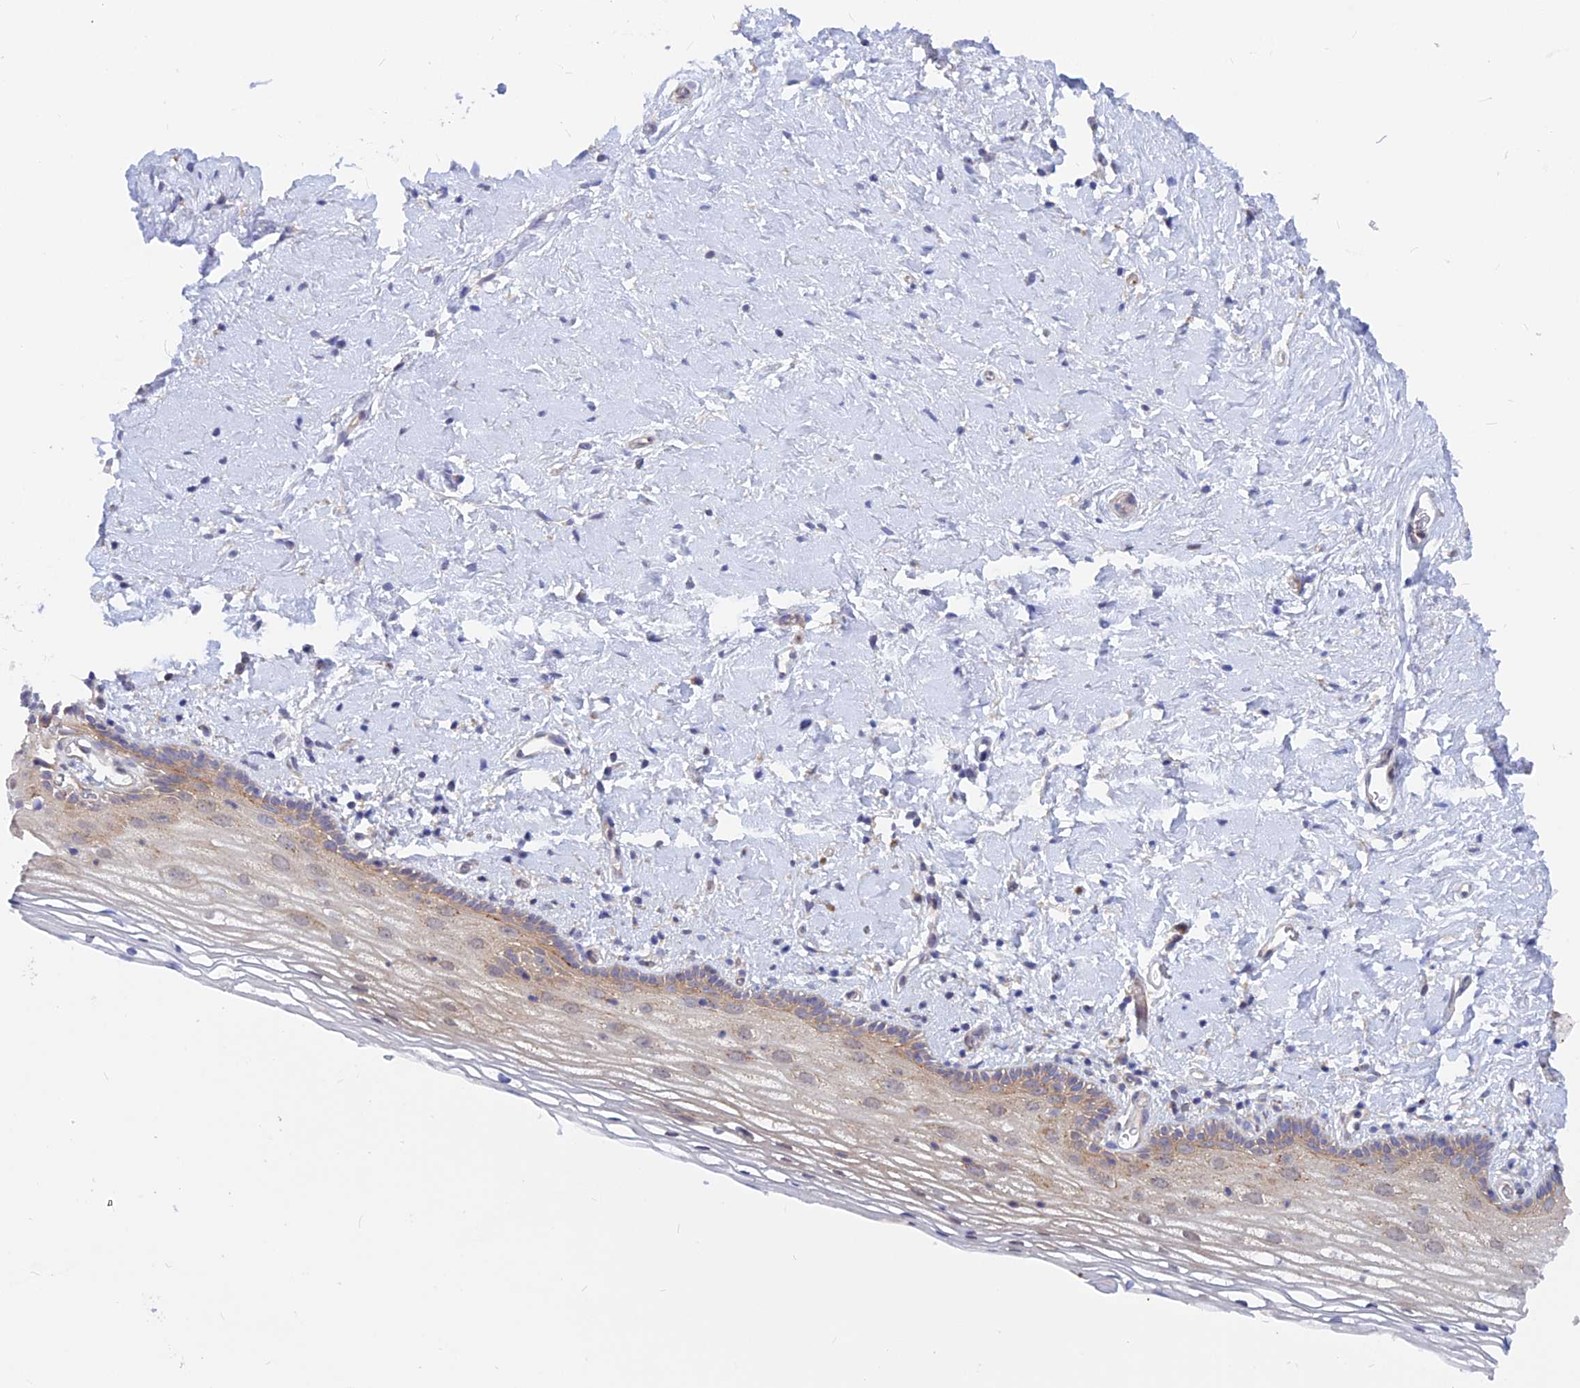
{"staining": {"intensity": "weak", "quantity": "25%-75%", "location": "cytoplasmic/membranous"}, "tissue": "vagina", "cell_type": "Squamous epithelial cells", "image_type": "normal", "snomed": [{"axis": "morphology", "description": "Normal tissue, NOS"}, {"axis": "morphology", "description": "Adenocarcinoma, NOS"}, {"axis": "topography", "description": "Rectum"}, {"axis": "topography", "description": "Vagina"}], "caption": "This micrograph reveals immunohistochemistry staining of unremarkable human vagina, with low weak cytoplasmic/membranous staining in approximately 25%-75% of squamous epithelial cells.", "gene": "DNAJC16", "patient": {"sex": "female", "age": 71}}